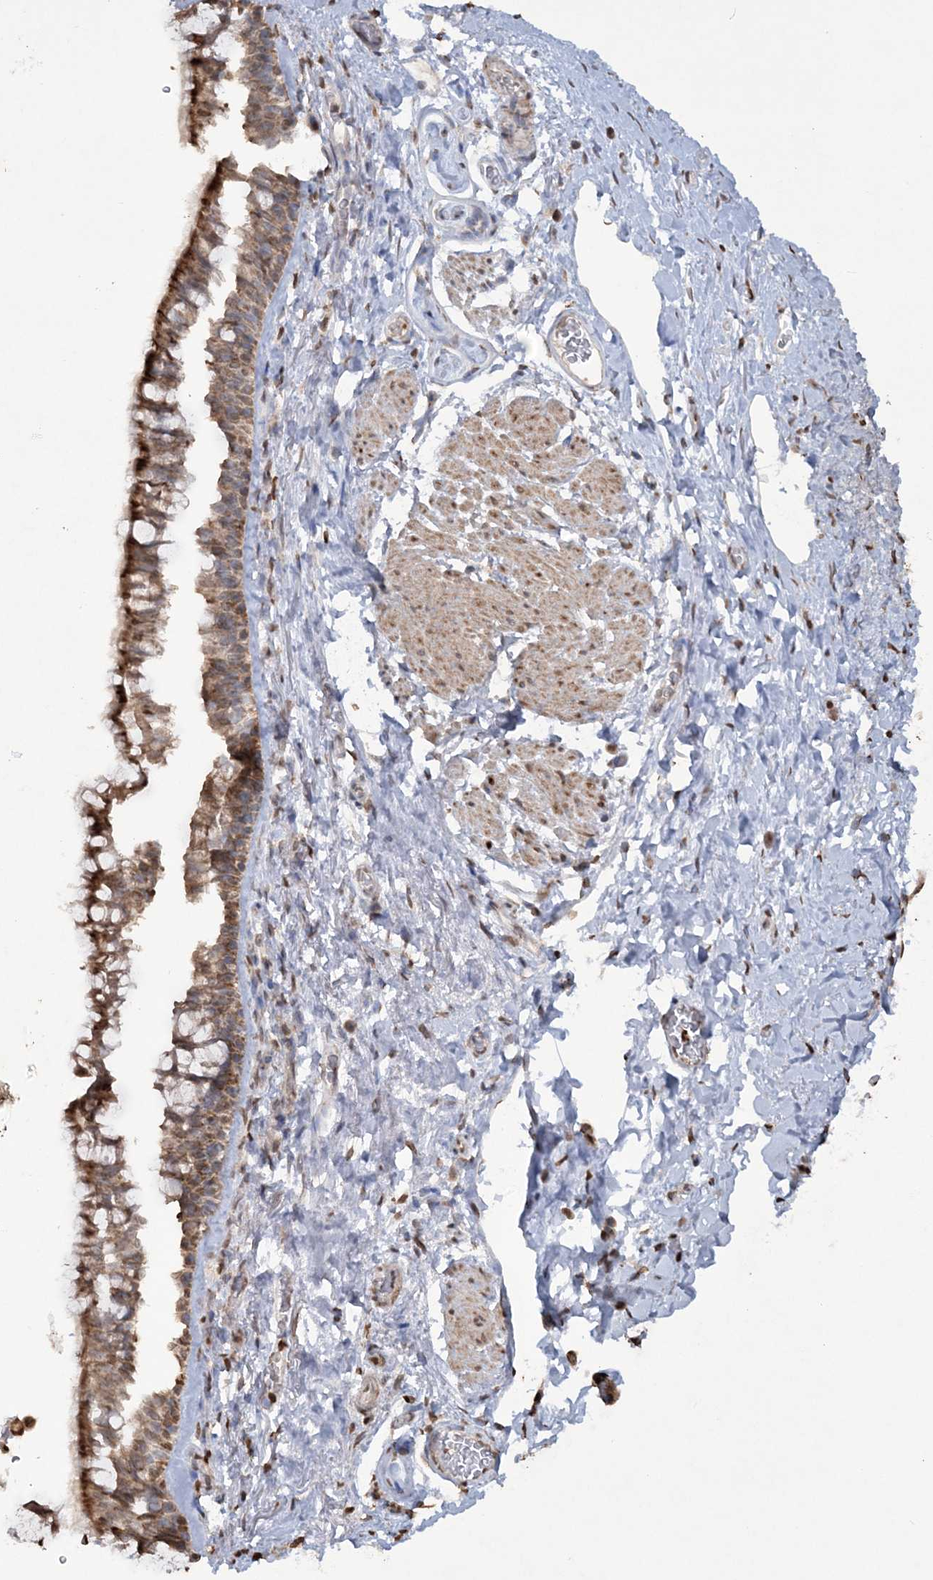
{"staining": {"intensity": "moderate", "quantity": ">75%", "location": "cytoplasmic/membranous"}, "tissue": "bronchus", "cell_type": "Respiratory epithelial cells", "image_type": "normal", "snomed": [{"axis": "morphology", "description": "Normal tissue, NOS"}, {"axis": "topography", "description": "Cartilage tissue"}, {"axis": "topography", "description": "Bronchus"}], "caption": "The immunohistochemical stain highlights moderate cytoplasmic/membranous expression in respiratory epithelial cells of unremarkable bronchus.", "gene": "TTC7A", "patient": {"sex": "female", "age": 53}}